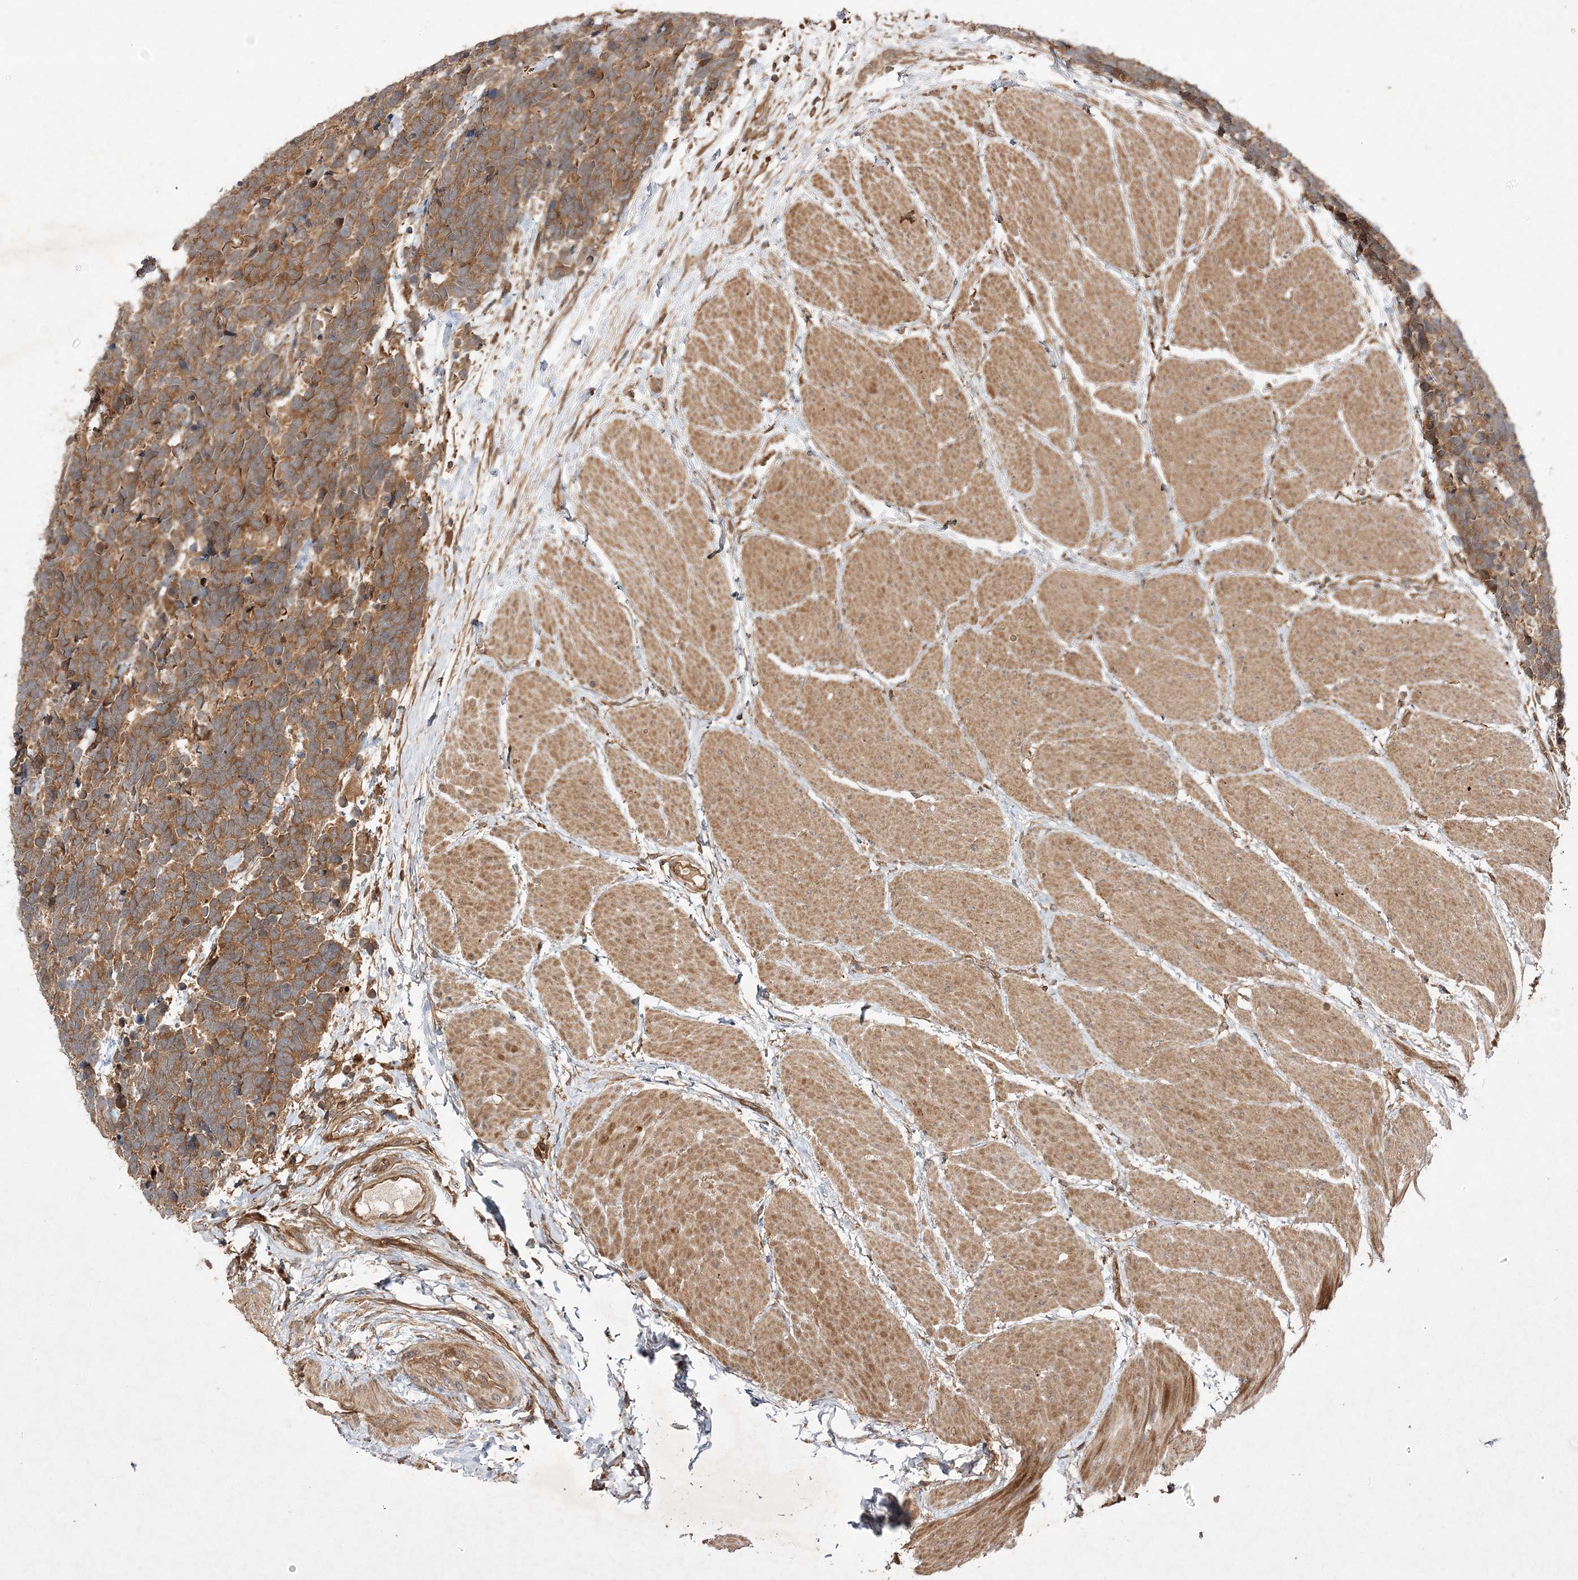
{"staining": {"intensity": "moderate", "quantity": ">75%", "location": "cytoplasmic/membranous"}, "tissue": "carcinoid", "cell_type": "Tumor cells", "image_type": "cancer", "snomed": [{"axis": "morphology", "description": "Carcinoma, NOS"}, {"axis": "morphology", "description": "Carcinoid, malignant, NOS"}, {"axis": "topography", "description": "Urinary bladder"}], "caption": "Immunohistochemical staining of carcinoid reveals medium levels of moderate cytoplasmic/membranous protein staining in approximately >75% of tumor cells.", "gene": "TMEM9B", "patient": {"sex": "male", "age": 57}}